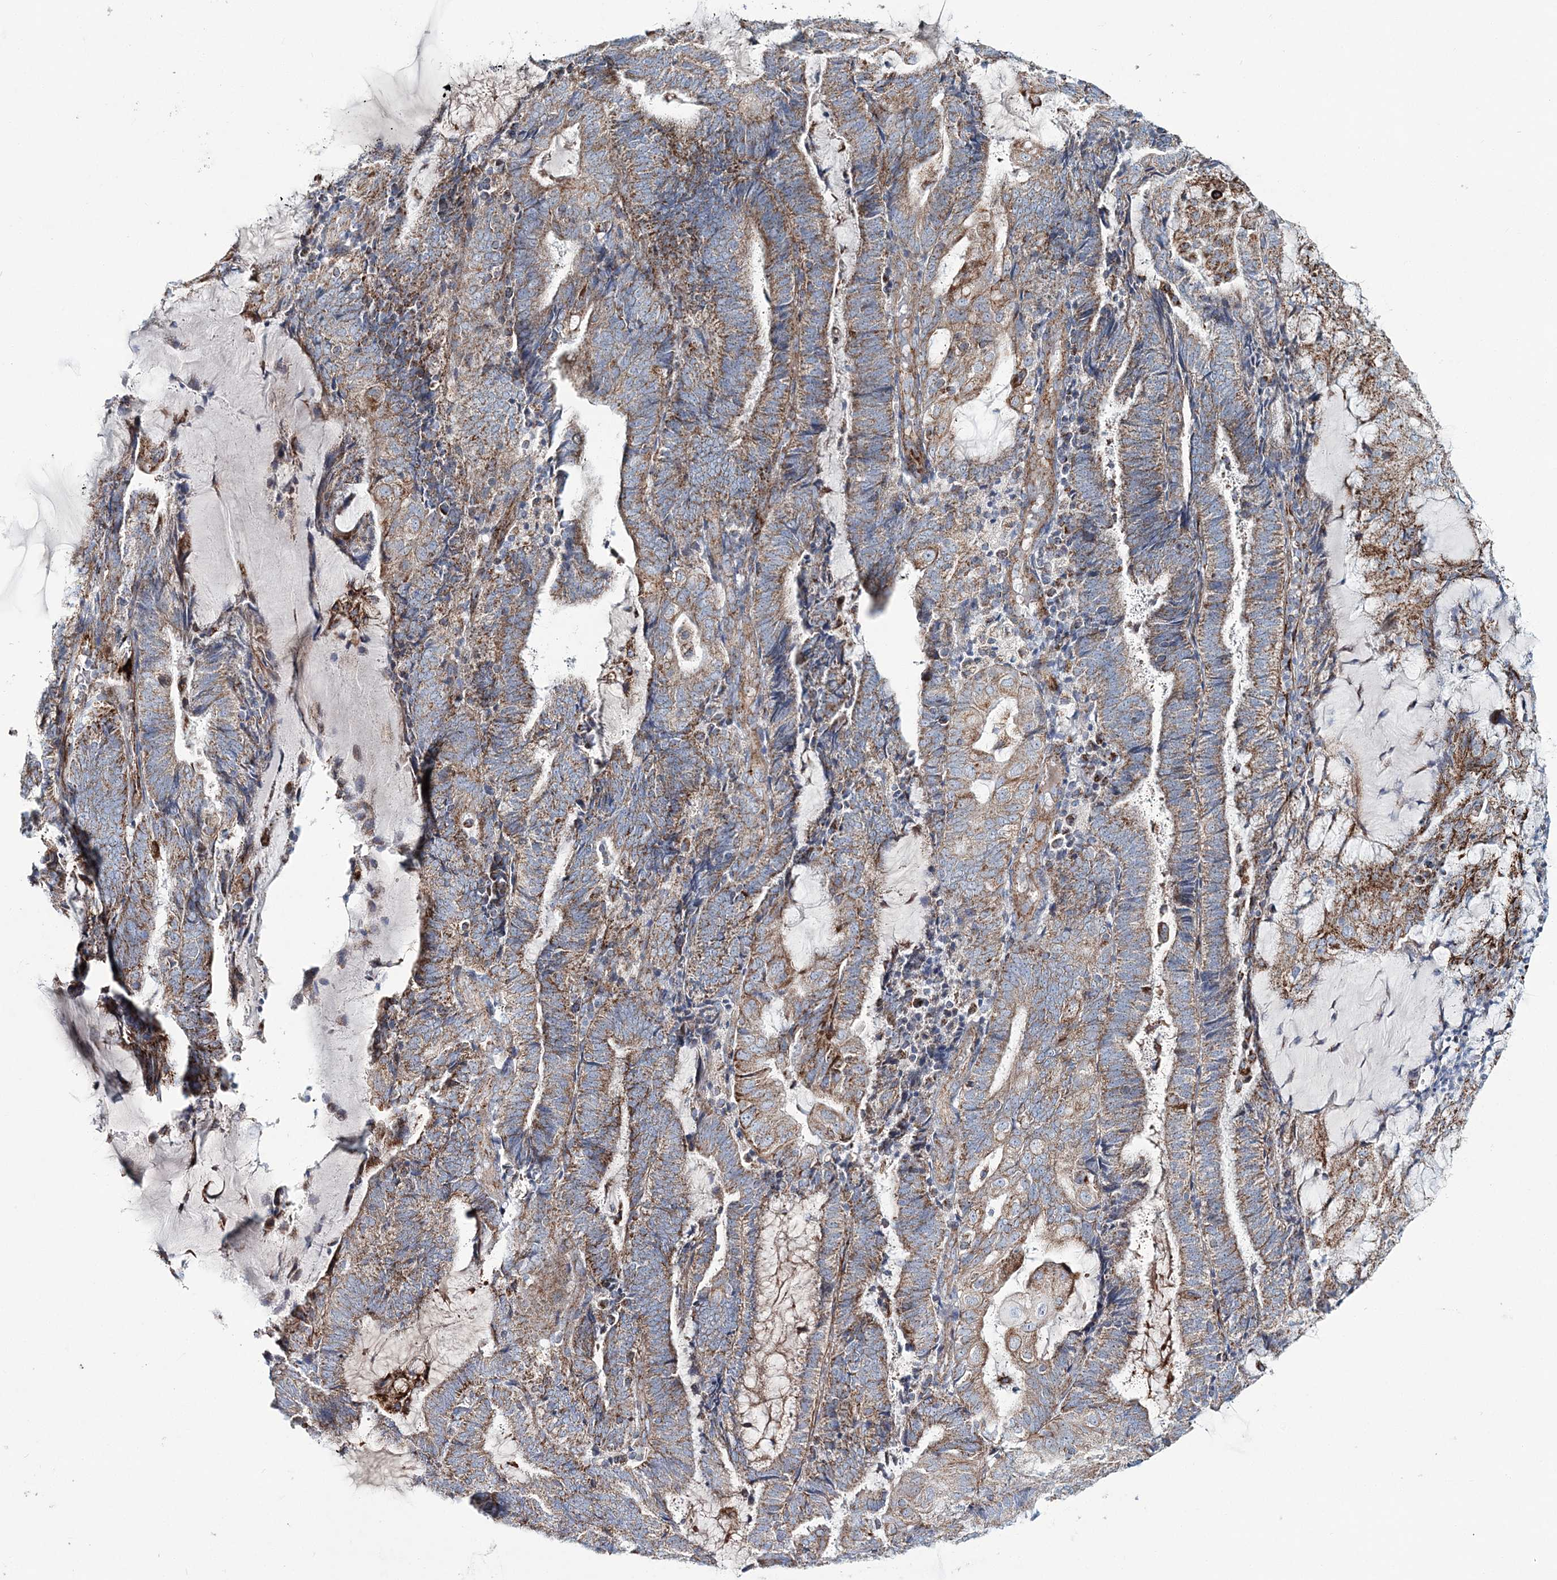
{"staining": {"intensity": "moderate", "quantity": ">75%", "location": "cytoplasmic/membranous"}, "tissue": "endometrial cancer", "cell_type": "Tumor cells", "image_type": "cancer", "snomed": [{"axis": "morphology", "description": "Adenocarcinoma, NOS"}, {"axis": "topography", "description": "Endometrium"}], "caption": "Tumor cells display medium levels of moderate cytoplasmic/membranous expression in about >75% of cells in human endometrial cancer.", "gene": "ARHGAP6", "patient": {"sex": "female", "age": 81}}